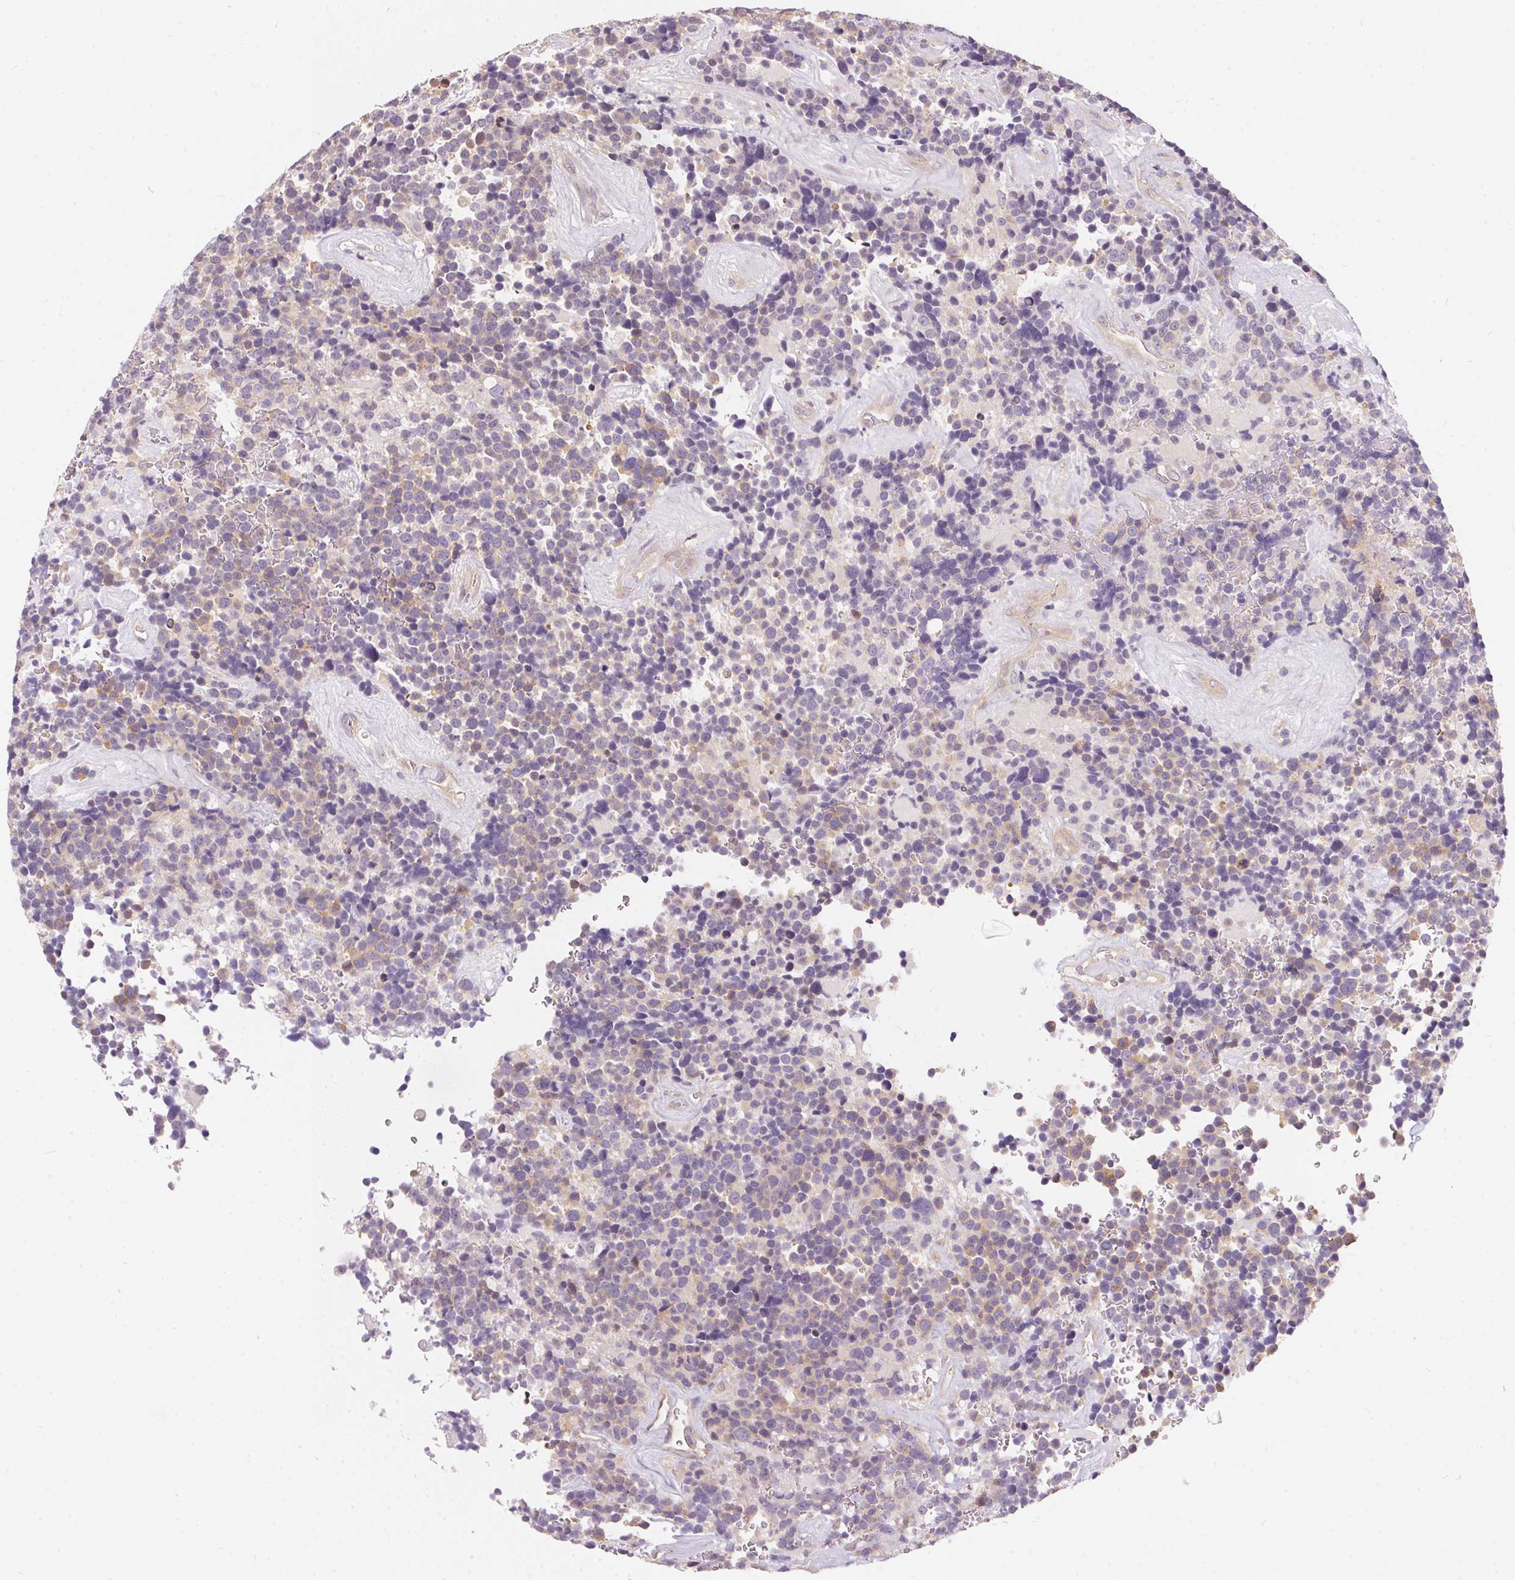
{"staining": {"intensity": "weak", "quantity": "<25%", "location": "cytoplasmic/membranous"}, "tissue": "glioma", "cell_type": "Tumor cells", "image_type": "cancer", "snomed": [{"axis": "morphology", "description": "Glioma, malignant, High grade"}, {"axis": "topography", "description": "Brain"}], "caption": "DAB immunohistochemical staining of glioma reveals no significant positivity in tumor cells.", "gene": "BLMH", "patient": {"sex": "male", "age": 33}}